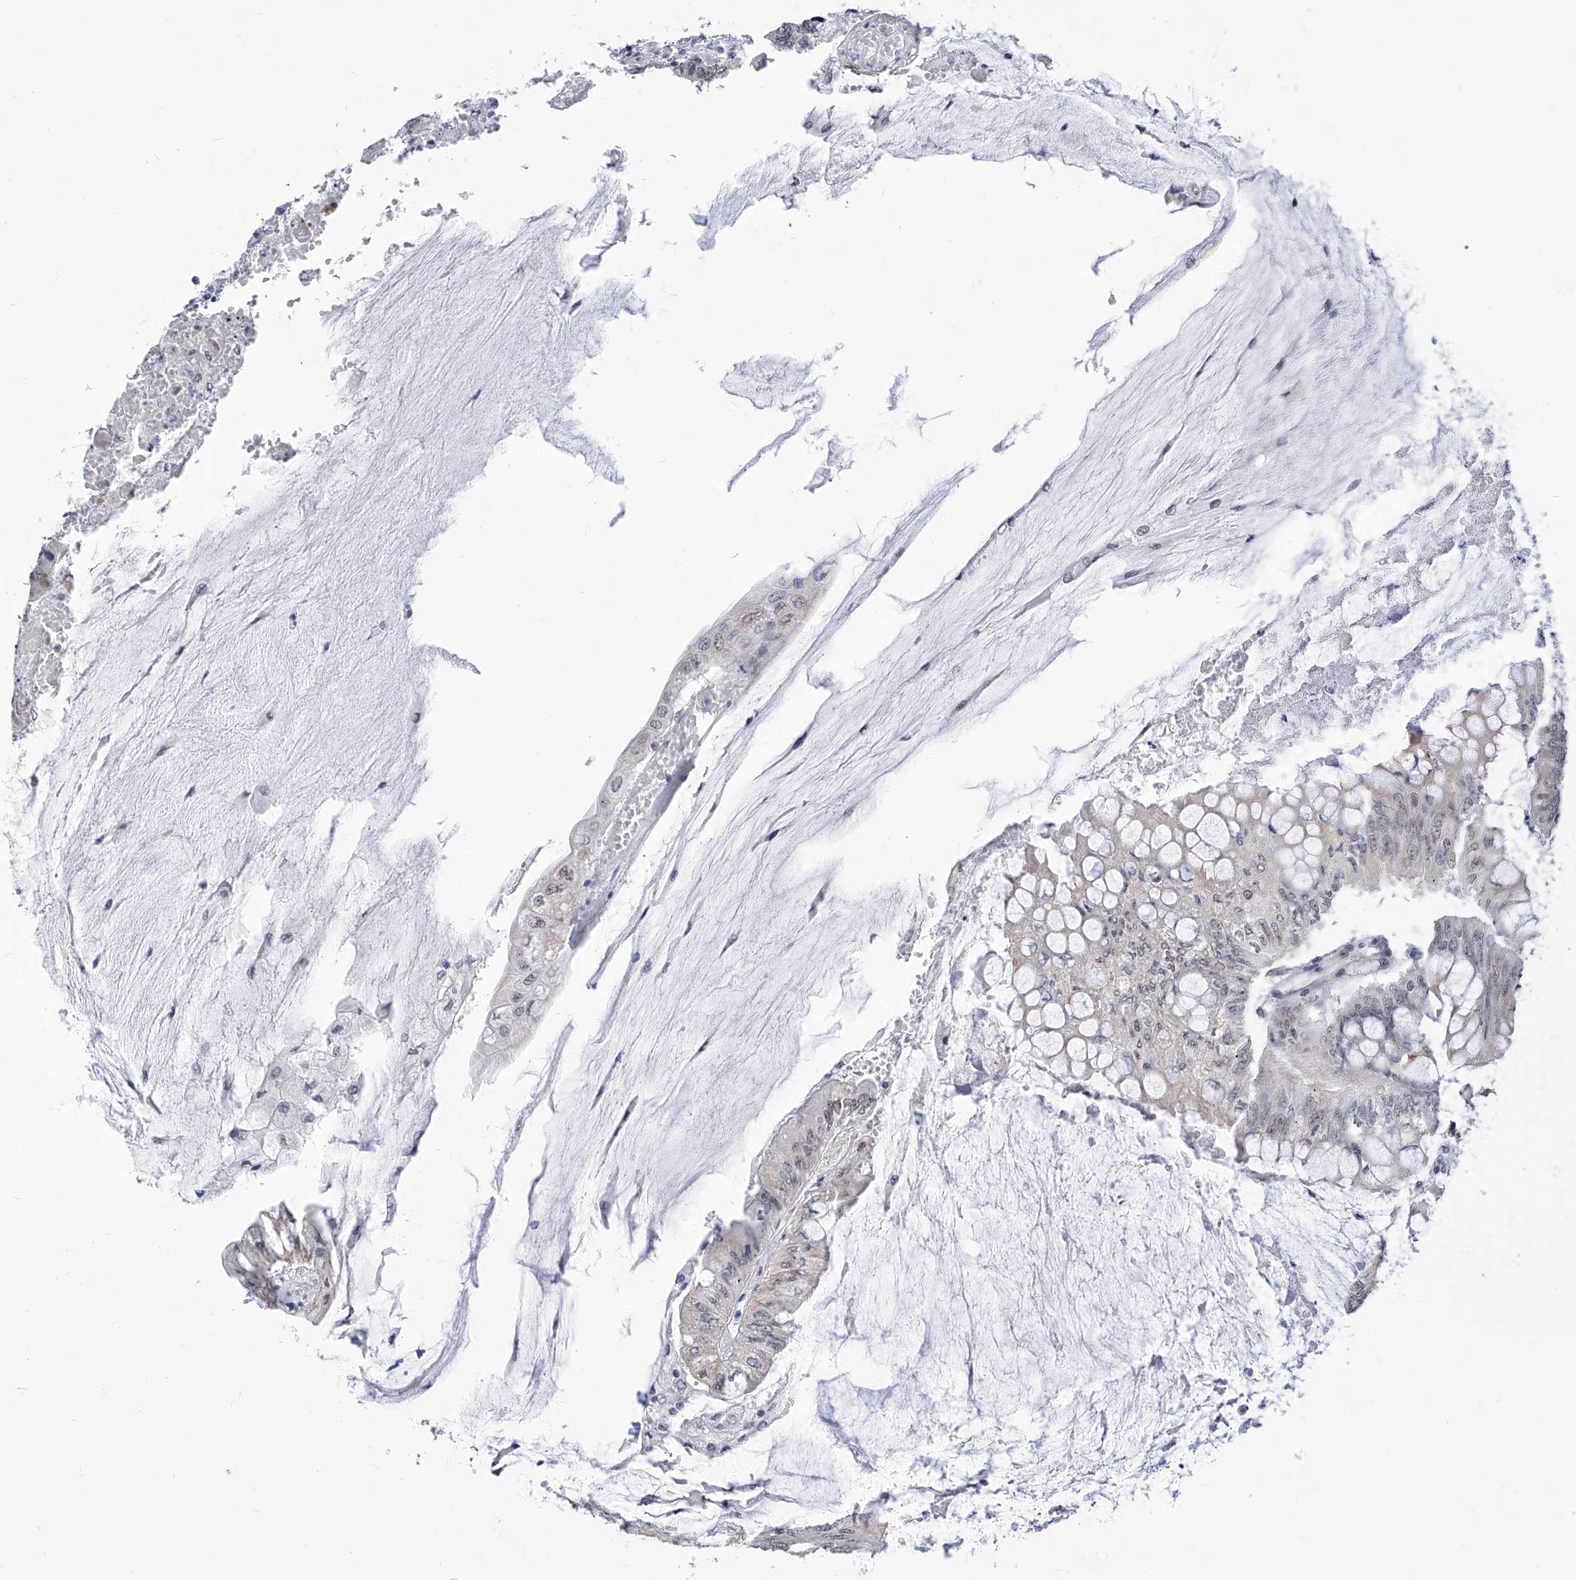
{"staining": {"intensity": "weak", "quantity": "<25%", "location": "nuclear"}, "tissue": "colorectal cancer", "cell_type": "Tumor cells", "image_type": "cancer", "snomed": [{"axis": "morphology", "description": "Adenoma, NOS"}, {"axis": "morphology", "description": "Adenocarcinoma, NOS"}, {"axis": "topography", "description": "Colon"}], "caption": "Human colorectal adenocarcinoma stained for a protein using immunohistochemistry (IHC) displays no staining in tumor cells.", "gene": "SART1", "patient": {"sex": "male", "age": 79}}